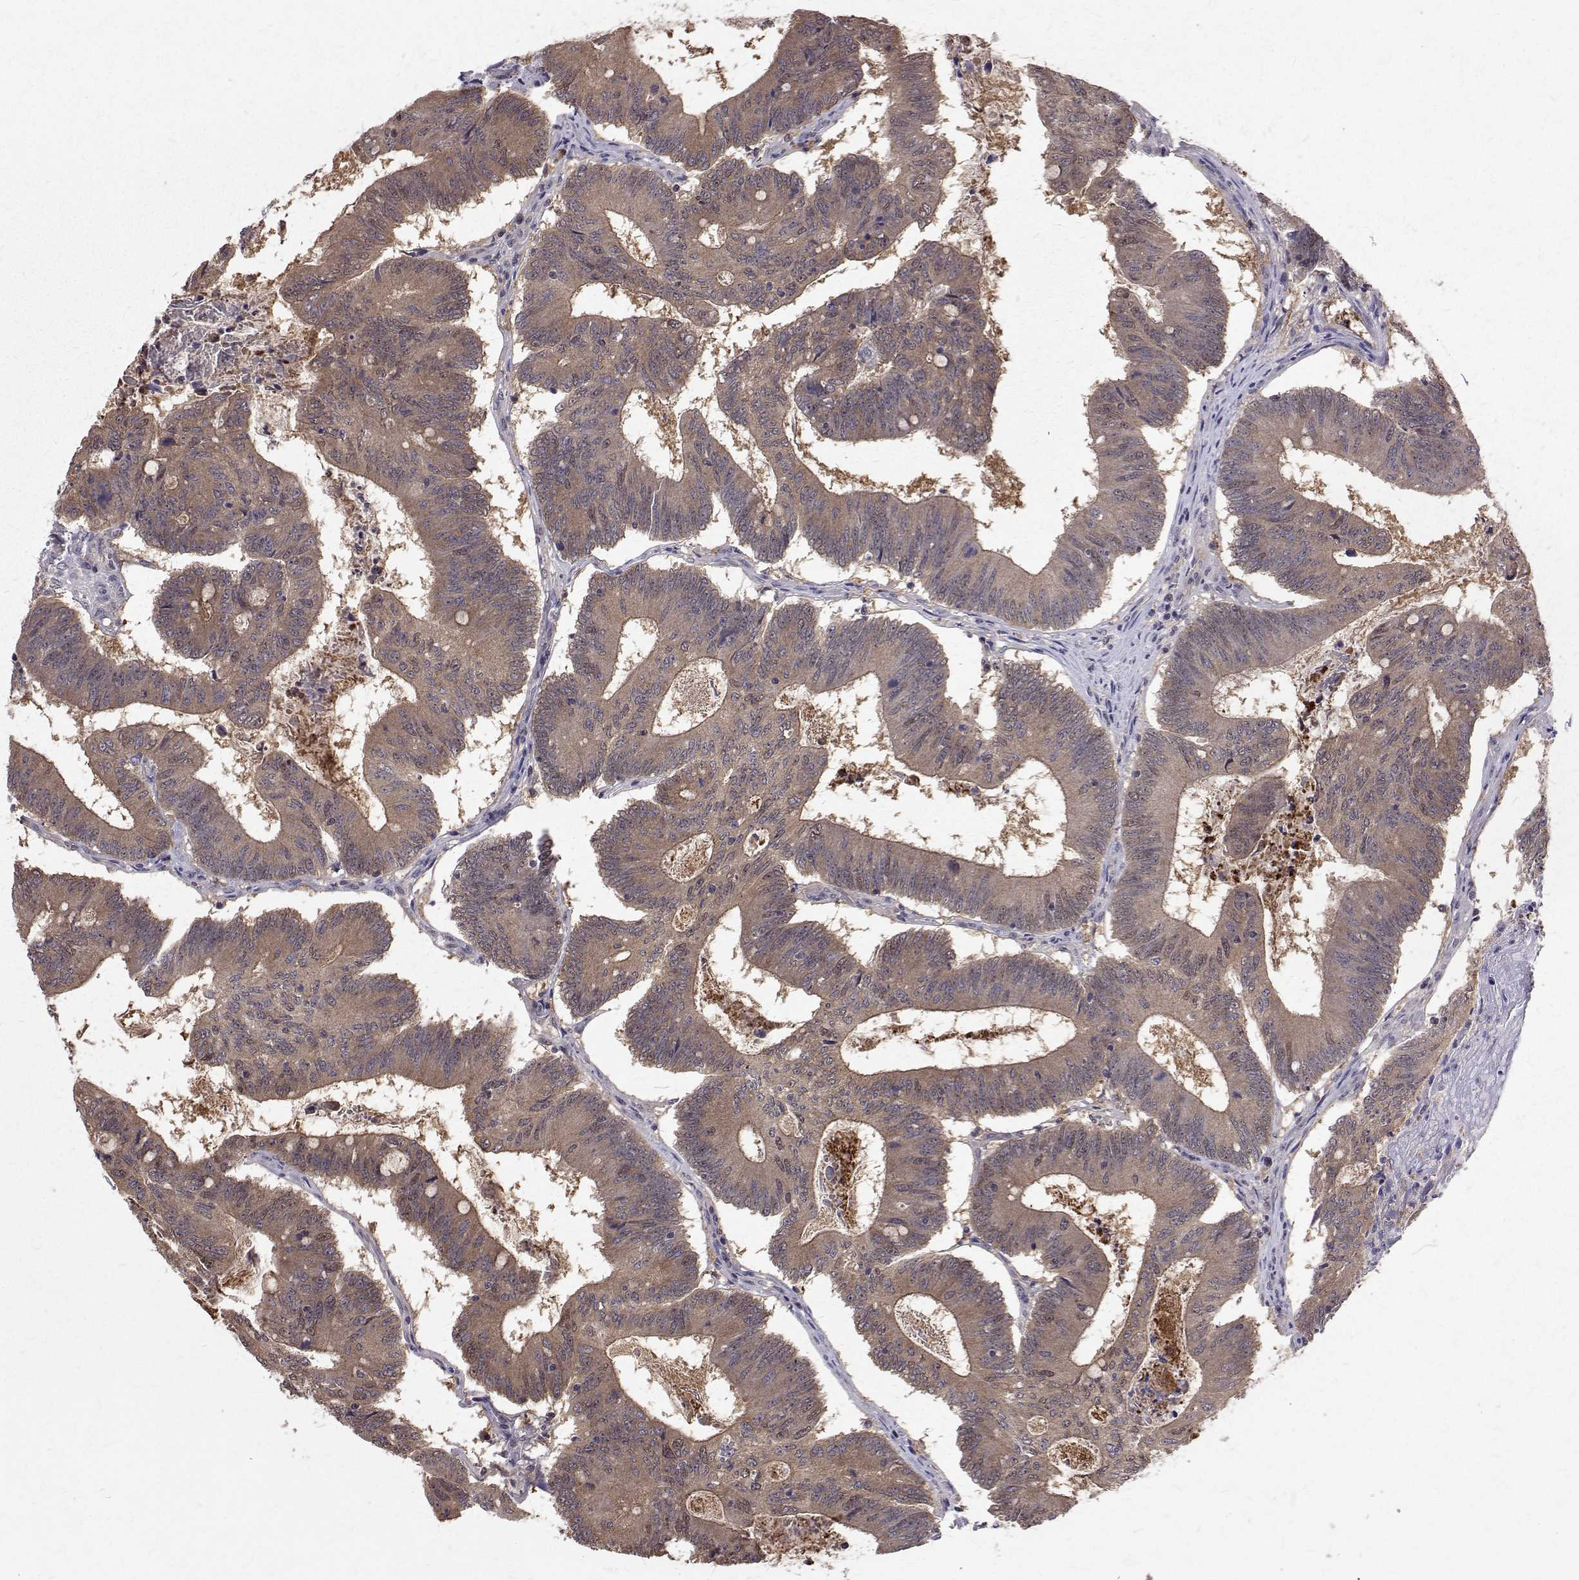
{"staining": {"intensity": "weak", "quantity": ">75%", "location": "cytoplasmic/membranous"}, "tissue": "colorectal cancer", "cell_type": "Tumor cells", "image_type": "cancer", "snomed": [{"axis": "morphology", "description": "Adenocarcinoma, NOS"}, {"axis": "topography", "description": "Colon"}], "caption": "Immunohistochemical staining of adenocarcinoma (colorectal) displays low levels of weak cytoplasmic/membranous expression in approximately >75% of tumor cells.", "gene": "NIF3L1", "patient": {"sex": "female", "age": 70}}